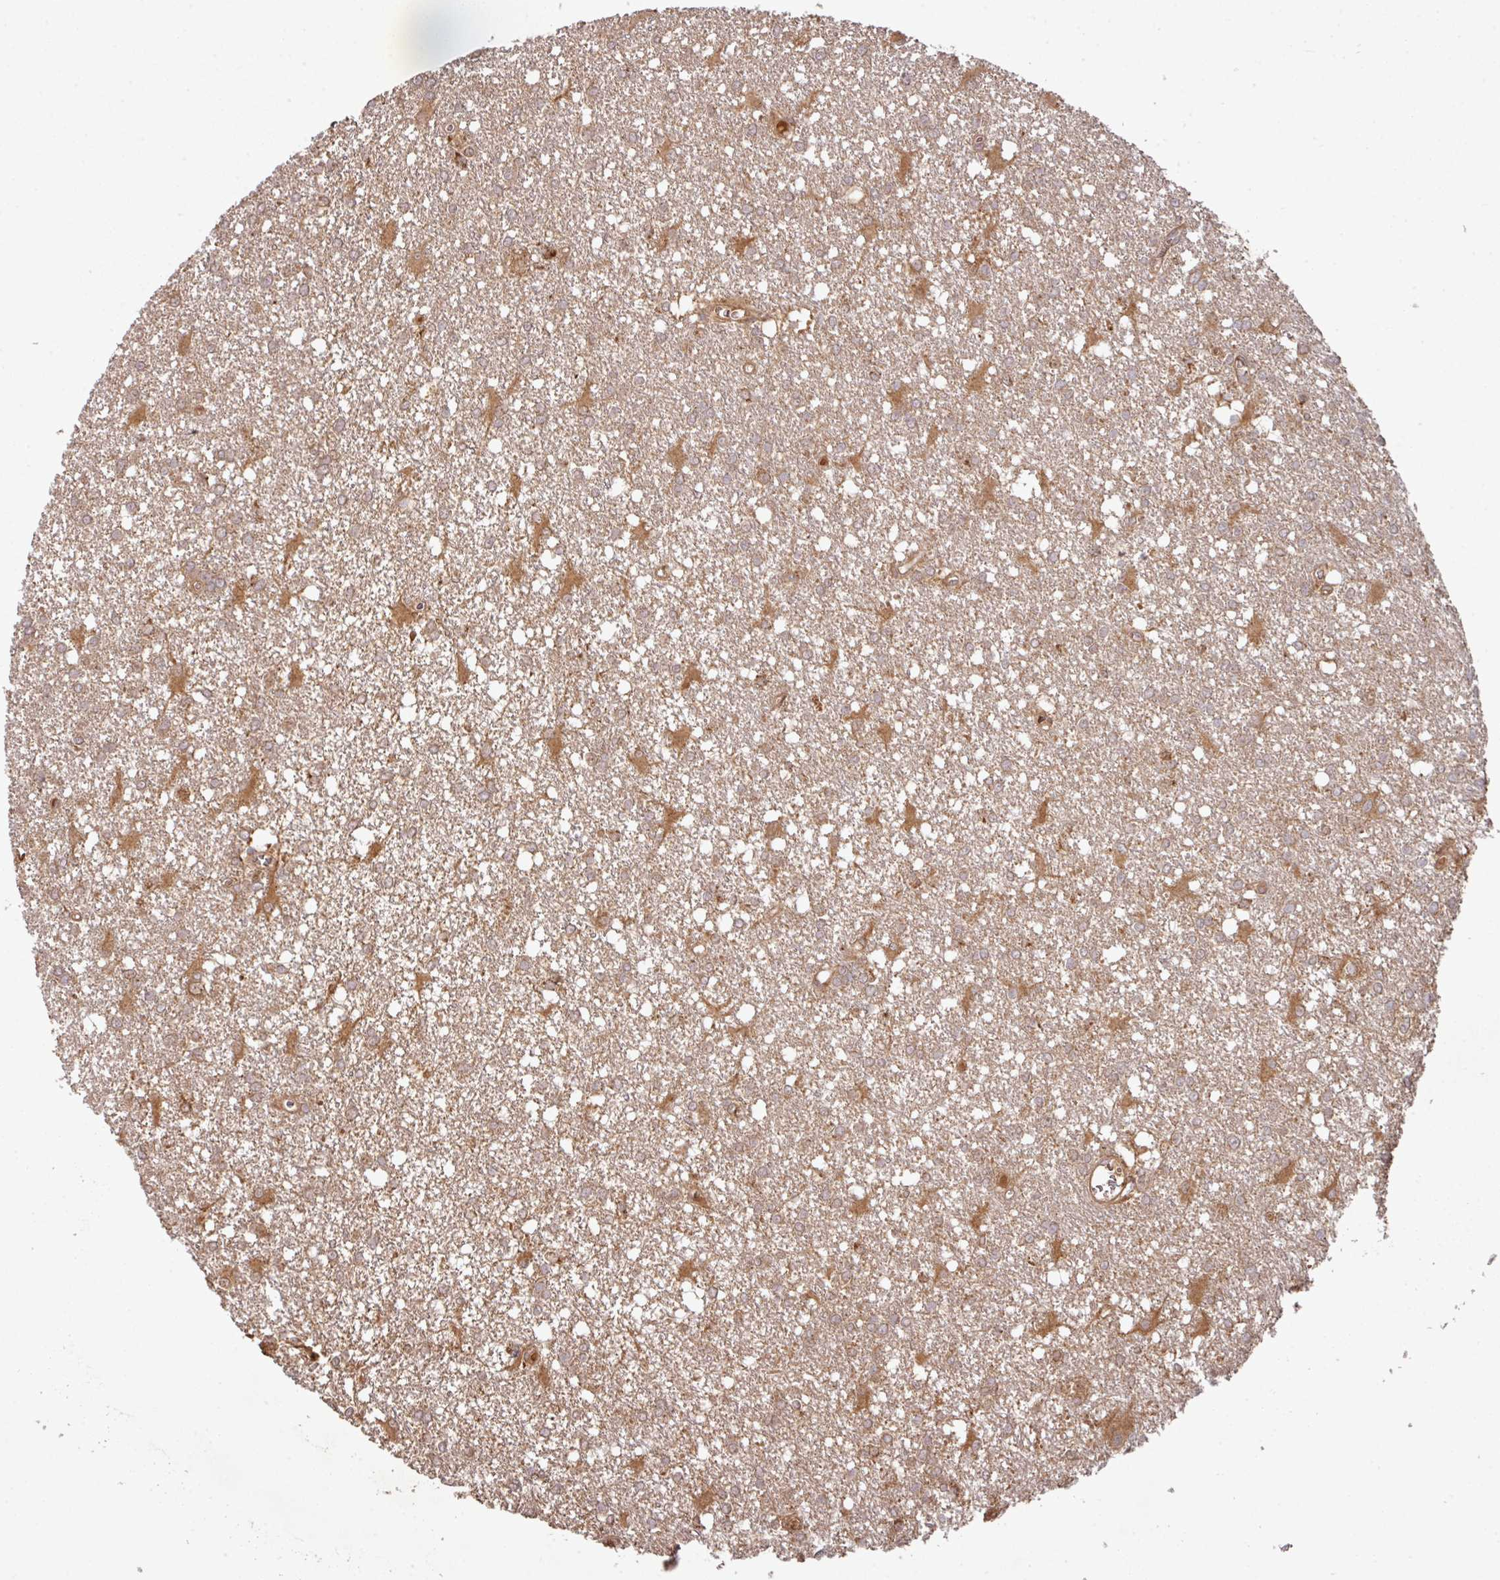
{"staining": {"intensity": "moderate", "quantity": ">75%", "location": "cytoplasmic/membranous"}, "tissue": "glioma", "cell_type": "Tumor cells", "image_type": "cancer", "snomed": [{"axis": "morphology", "description": "Glioma, malignant, High grade"}, {"axis": "topography", "description": "Brain"}], "caption": "Immunohistochemical staining of glioma shows moderate cytoplasmic/membranous protein positivity in about >75% of tumor cells.", "gene": "MRRF", "patient": {"sex": "male", "age": 48}}